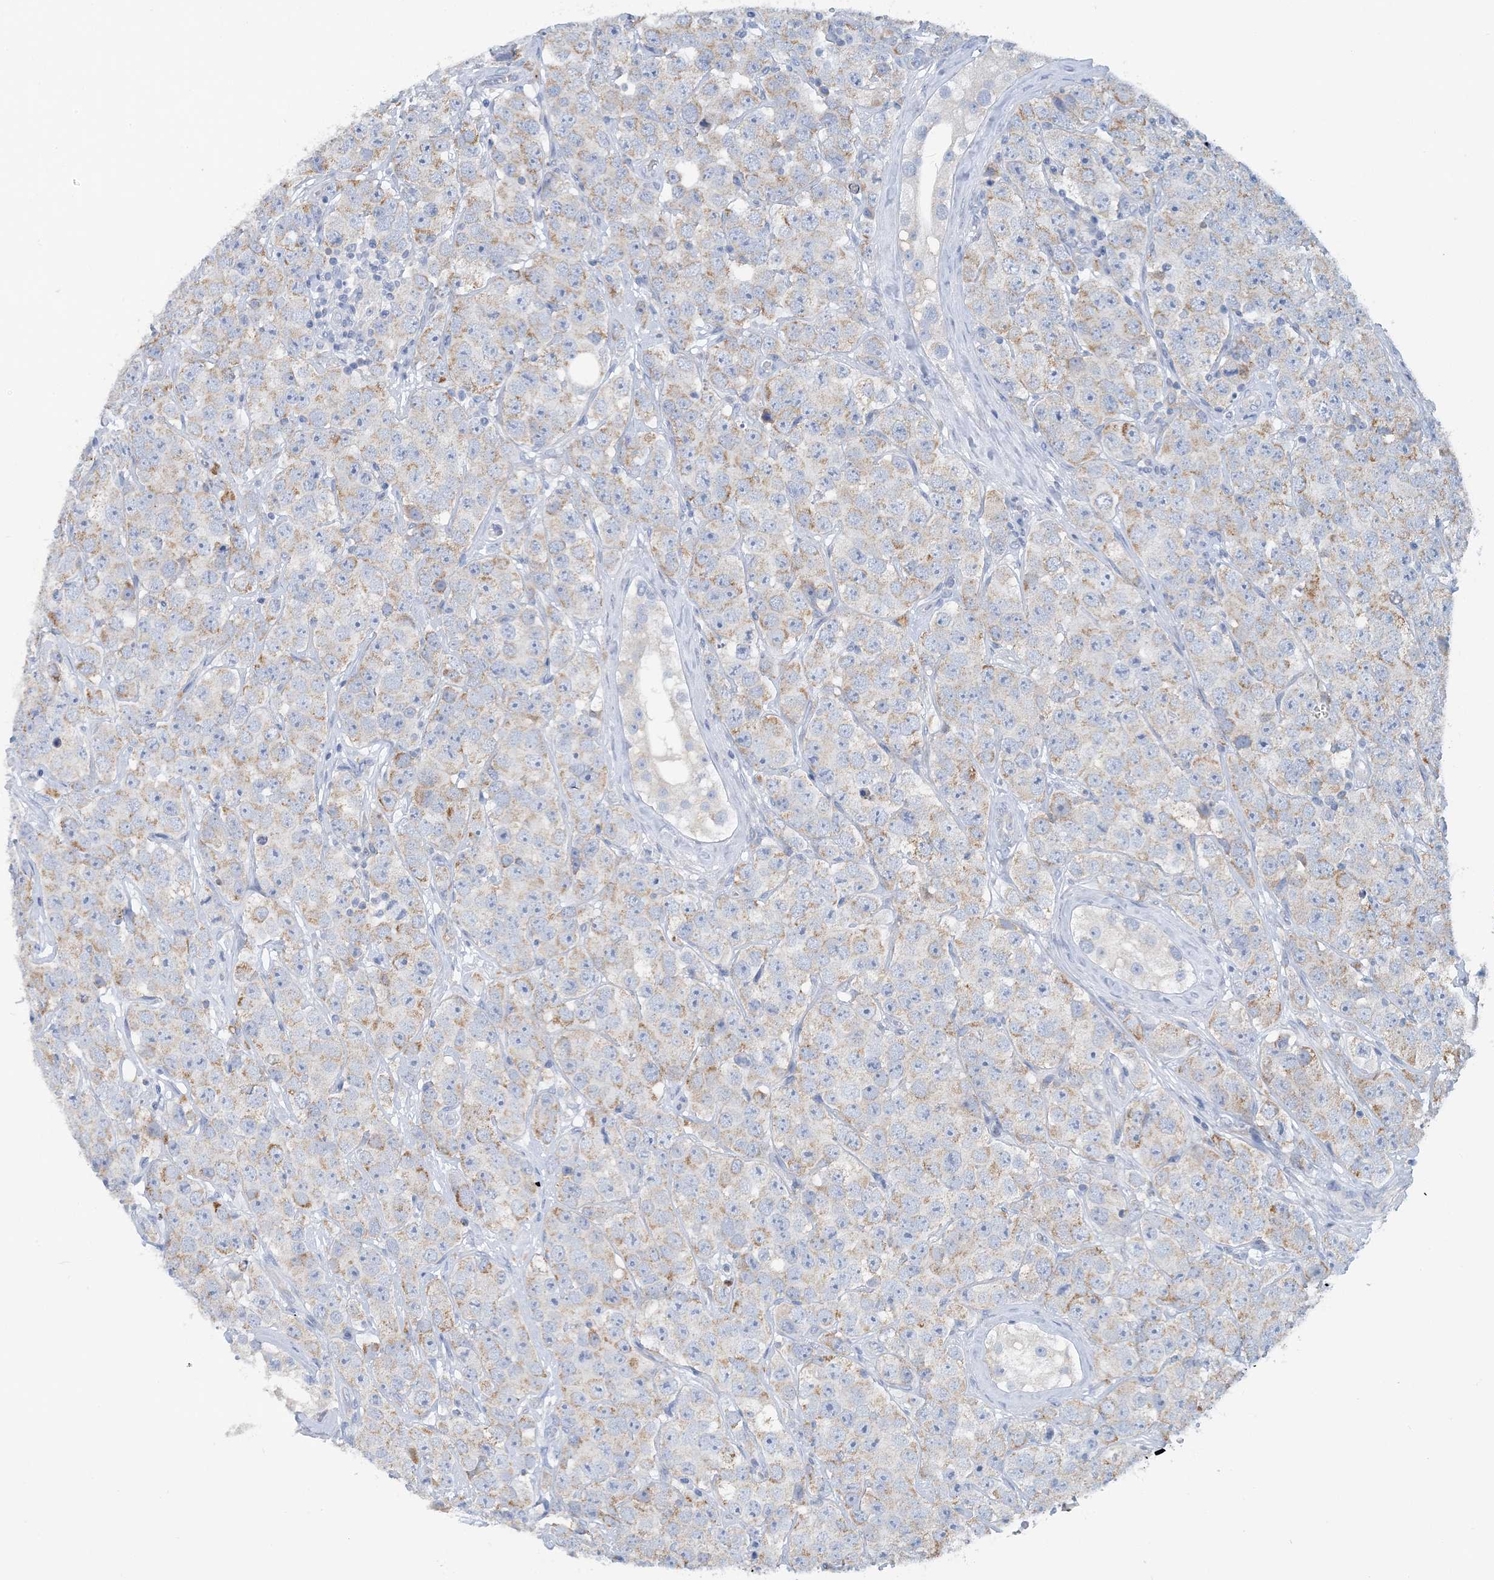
{"staining": {"intensity": "weak", "quantity": "25%-75%", "location": "cytoplasmic/membranous"}, "tissue": "testis cancer", "cell_type": "Tumor cells", "image_type": "cancer", "snomed": [{"axis": "morphology", "description": "Seminoma, NOS"}, {"axis": "topography", "description": "Testis"}], "caption": "A brown stain shows weak cytoplasmic/membranous staining of a protein in human testis cancer tumor cells.", "gene": "ZCCHC18", "patient": {"sex": "male", "age": 28}}